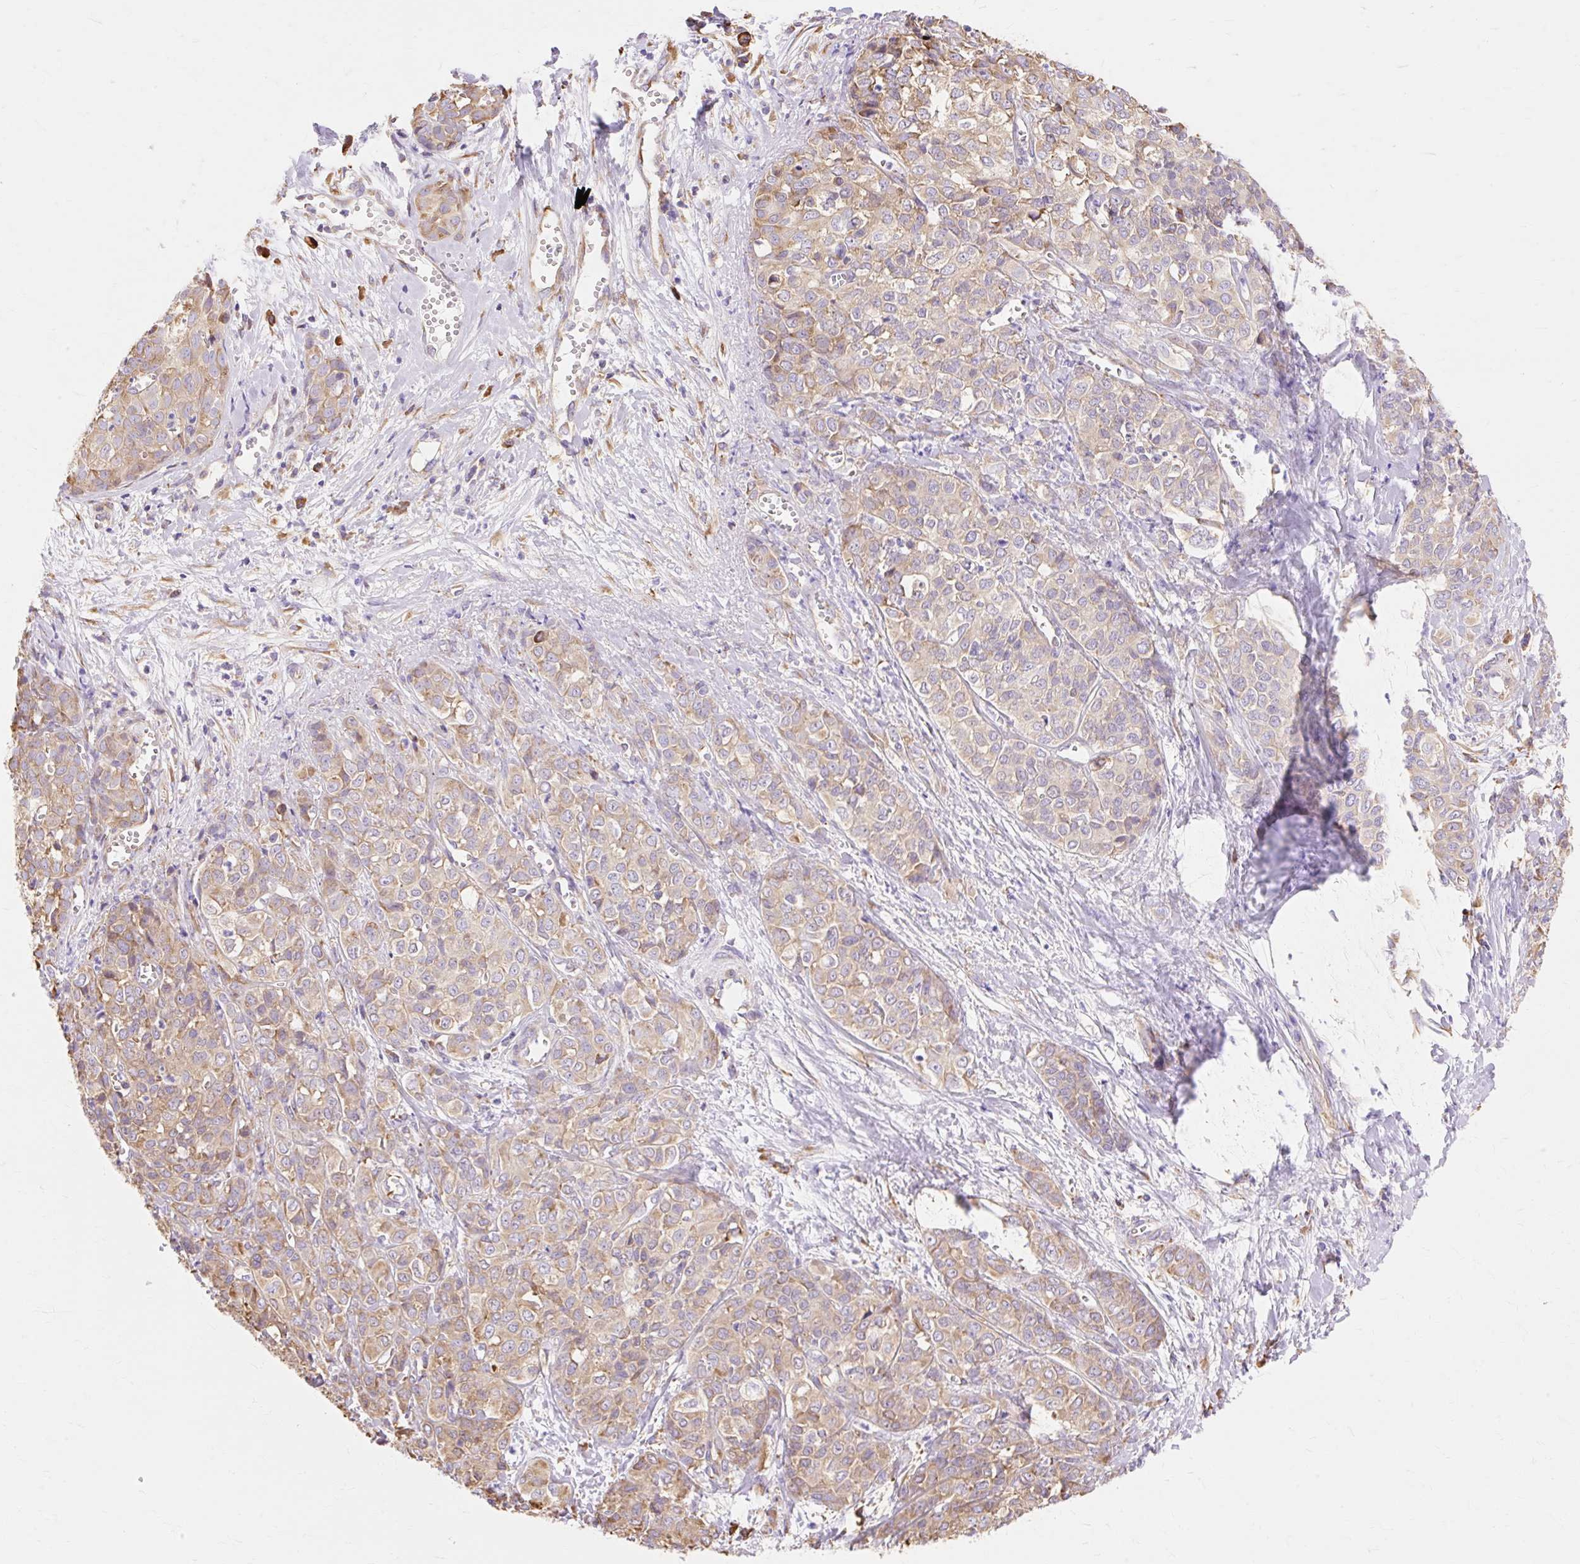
{"staining": {"intensity": "weak", "quantity": "25%-75%", "location": "cytoplasmic/membranous"}, "tissue": "liver cancer", "cell_type": "Tumor cells", "image_type": "cancer", "snomed": [{"axis": "morphology", "description": "Cholangiocarcinoma"}, {"axis": "topography", "description": "Liver"}], "caption": "Immunohistochemical staining of liver cholangiocarcinoma reveals low levels of weak cytoplasmic/membranous protein expression in about 25%-75% of tumor cells.", "gene": "RPS17", "patient": {"sex": "female", "age": 77}}